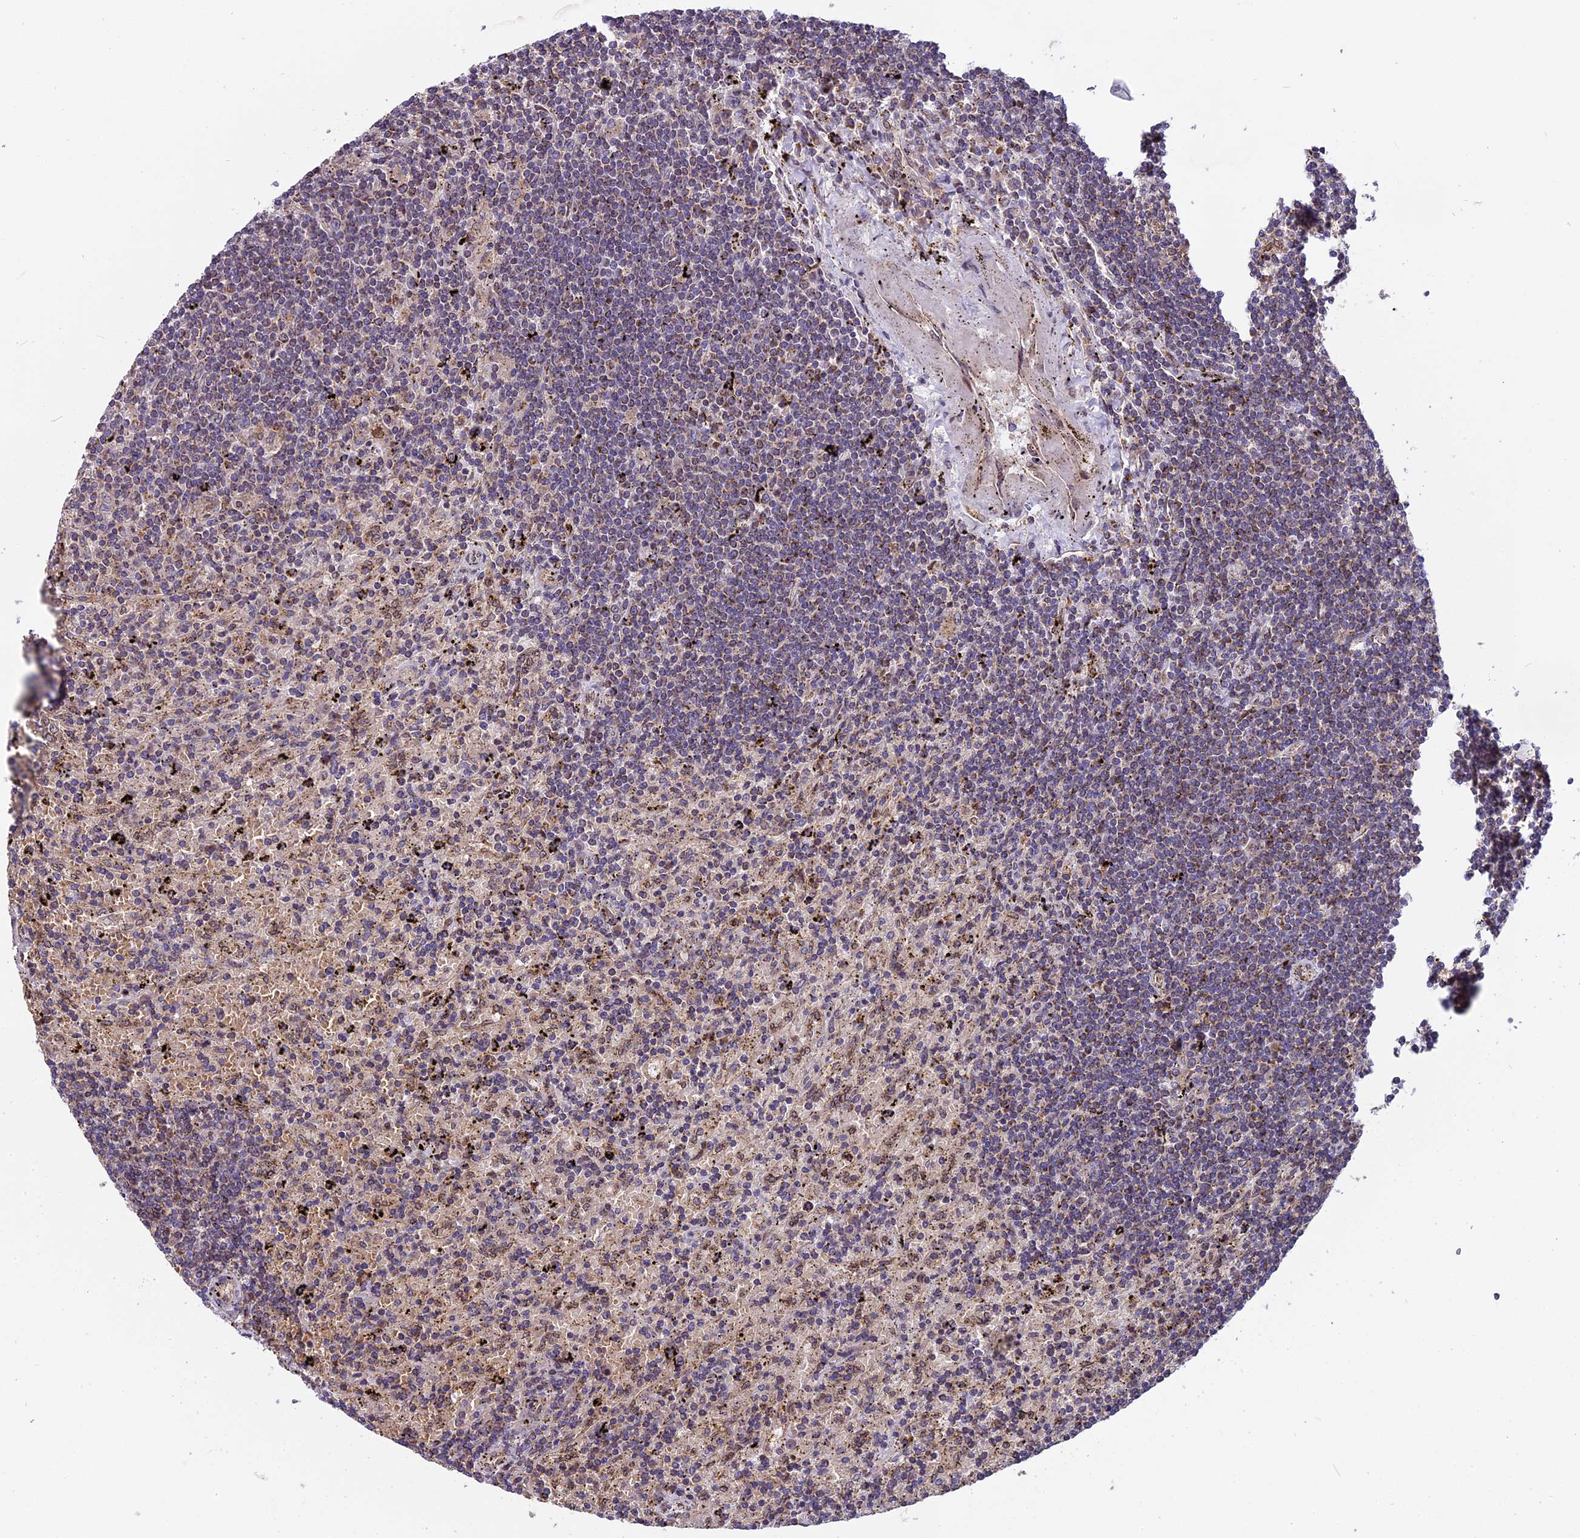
{"staining": {"intensity": "weak", "quantity": "25%-75%", "location": "cytoplasmic/membranous"}, "tissue": "lymphoma", "cell_type": "Tumor cells", "image_type": "cancer", "snomed": [{"axis": "morphology", "description": "Malignant lymphoma, non-Hodgkin's type, Low grade"}, {"axis": "topography", "description": "Spleen"}], "caption": "This is a histology image of immunohistochemistry staining of malignant lymphoma, non-Hodgkin's type (low-grade), which shows weak expression in the cytoplasmic/membranous of tumor cells.", "gene": "CHMP2A", "patient": {"sex": "male", "age": 76}}